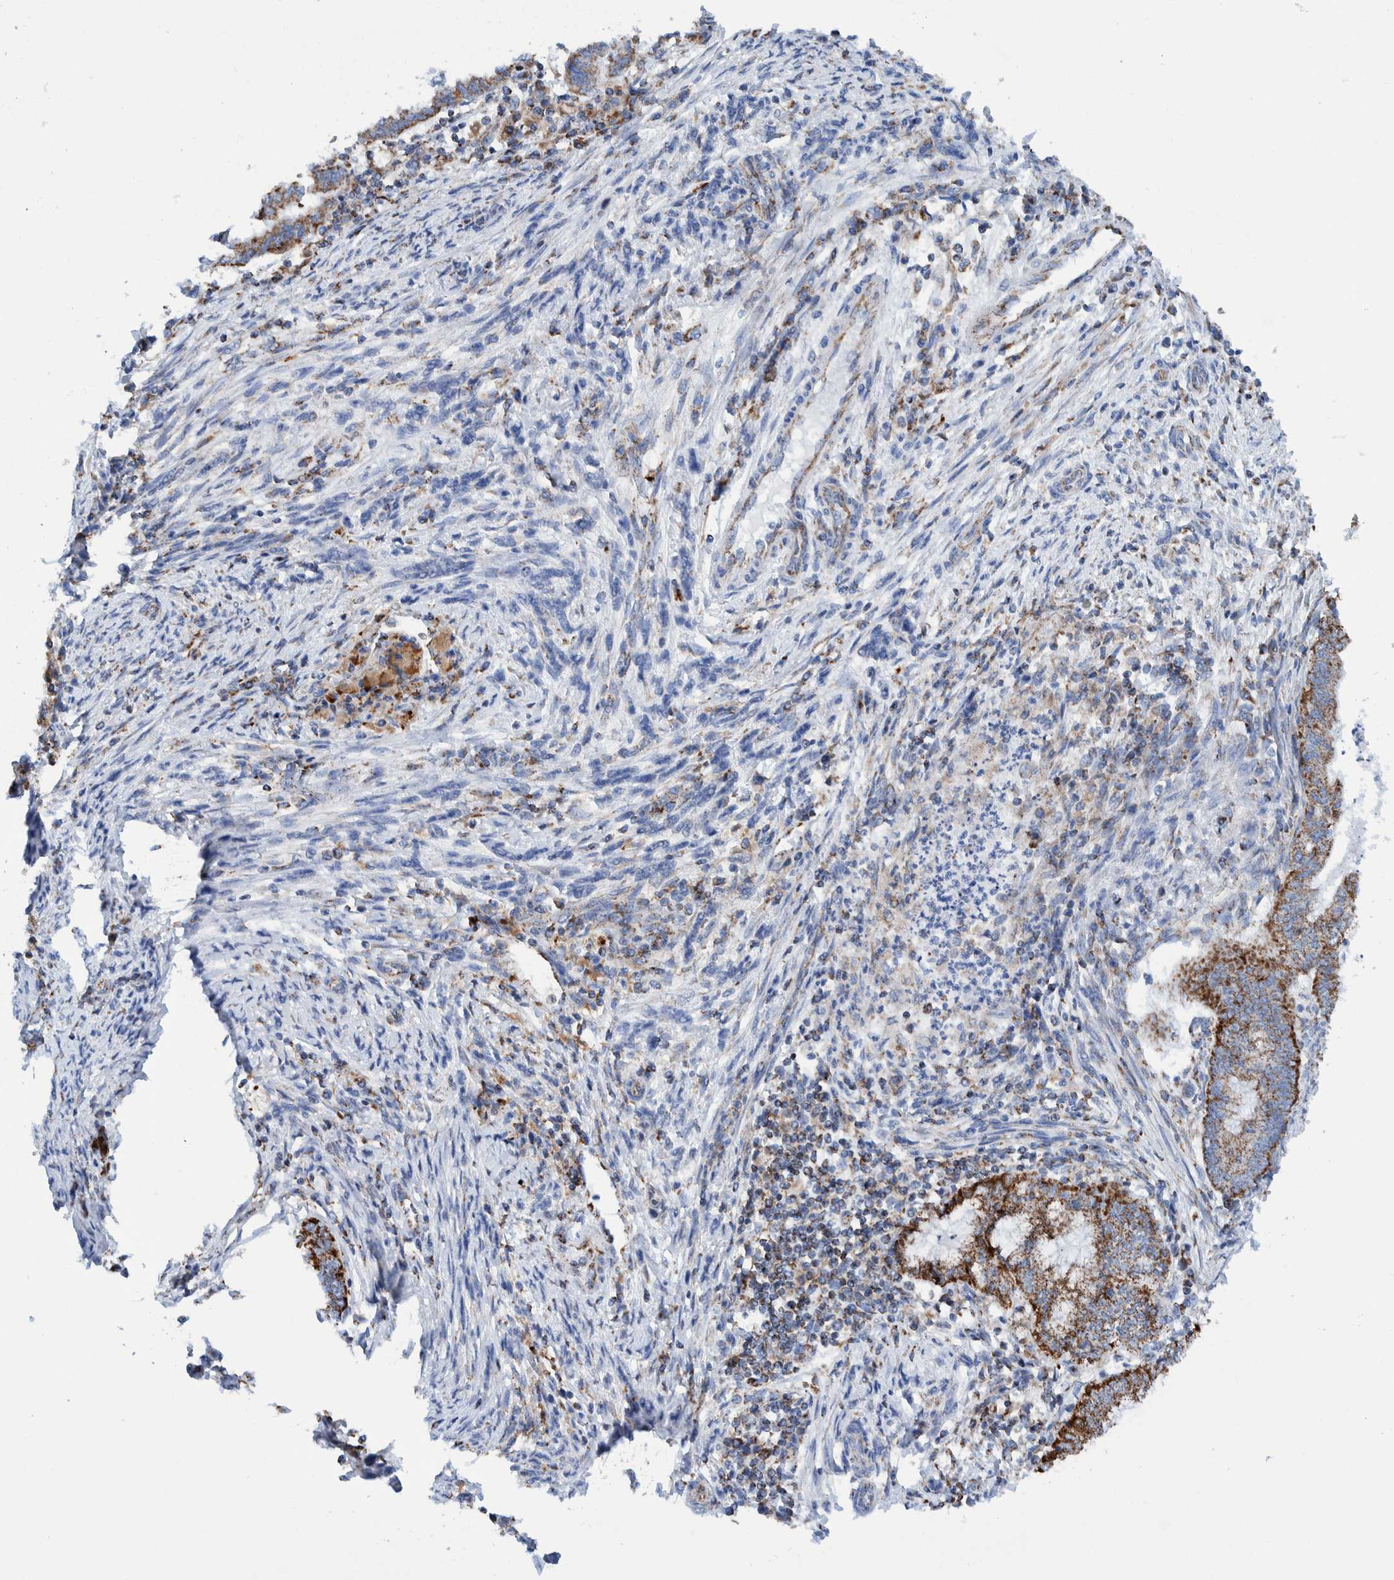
{"staining": {"intensity": "moderate", "quantity": ">75%", "location": "cytoplasmic/membranous"}, "tissue": "endometrial cancer", "cell_type": "Tumor cells", "image_type": "cancer", "snomed": [{"axis": "morphology", "description": "Polyp, NOS"}, {"axis": "morphology", "description": "Adenocarcinoma, NOS"}, {"axis": "morphology", "description": "Adenoma, NOS"}, {"axis": "topography", "description": "Endometrium"}], "caption": "A brown stain labels moderate cytoplasmic/membranous staining of a protein in endometrial adenoma tumor cells.", "gene": "DECR1", "patient": {"sex": "female", "age": 79}}